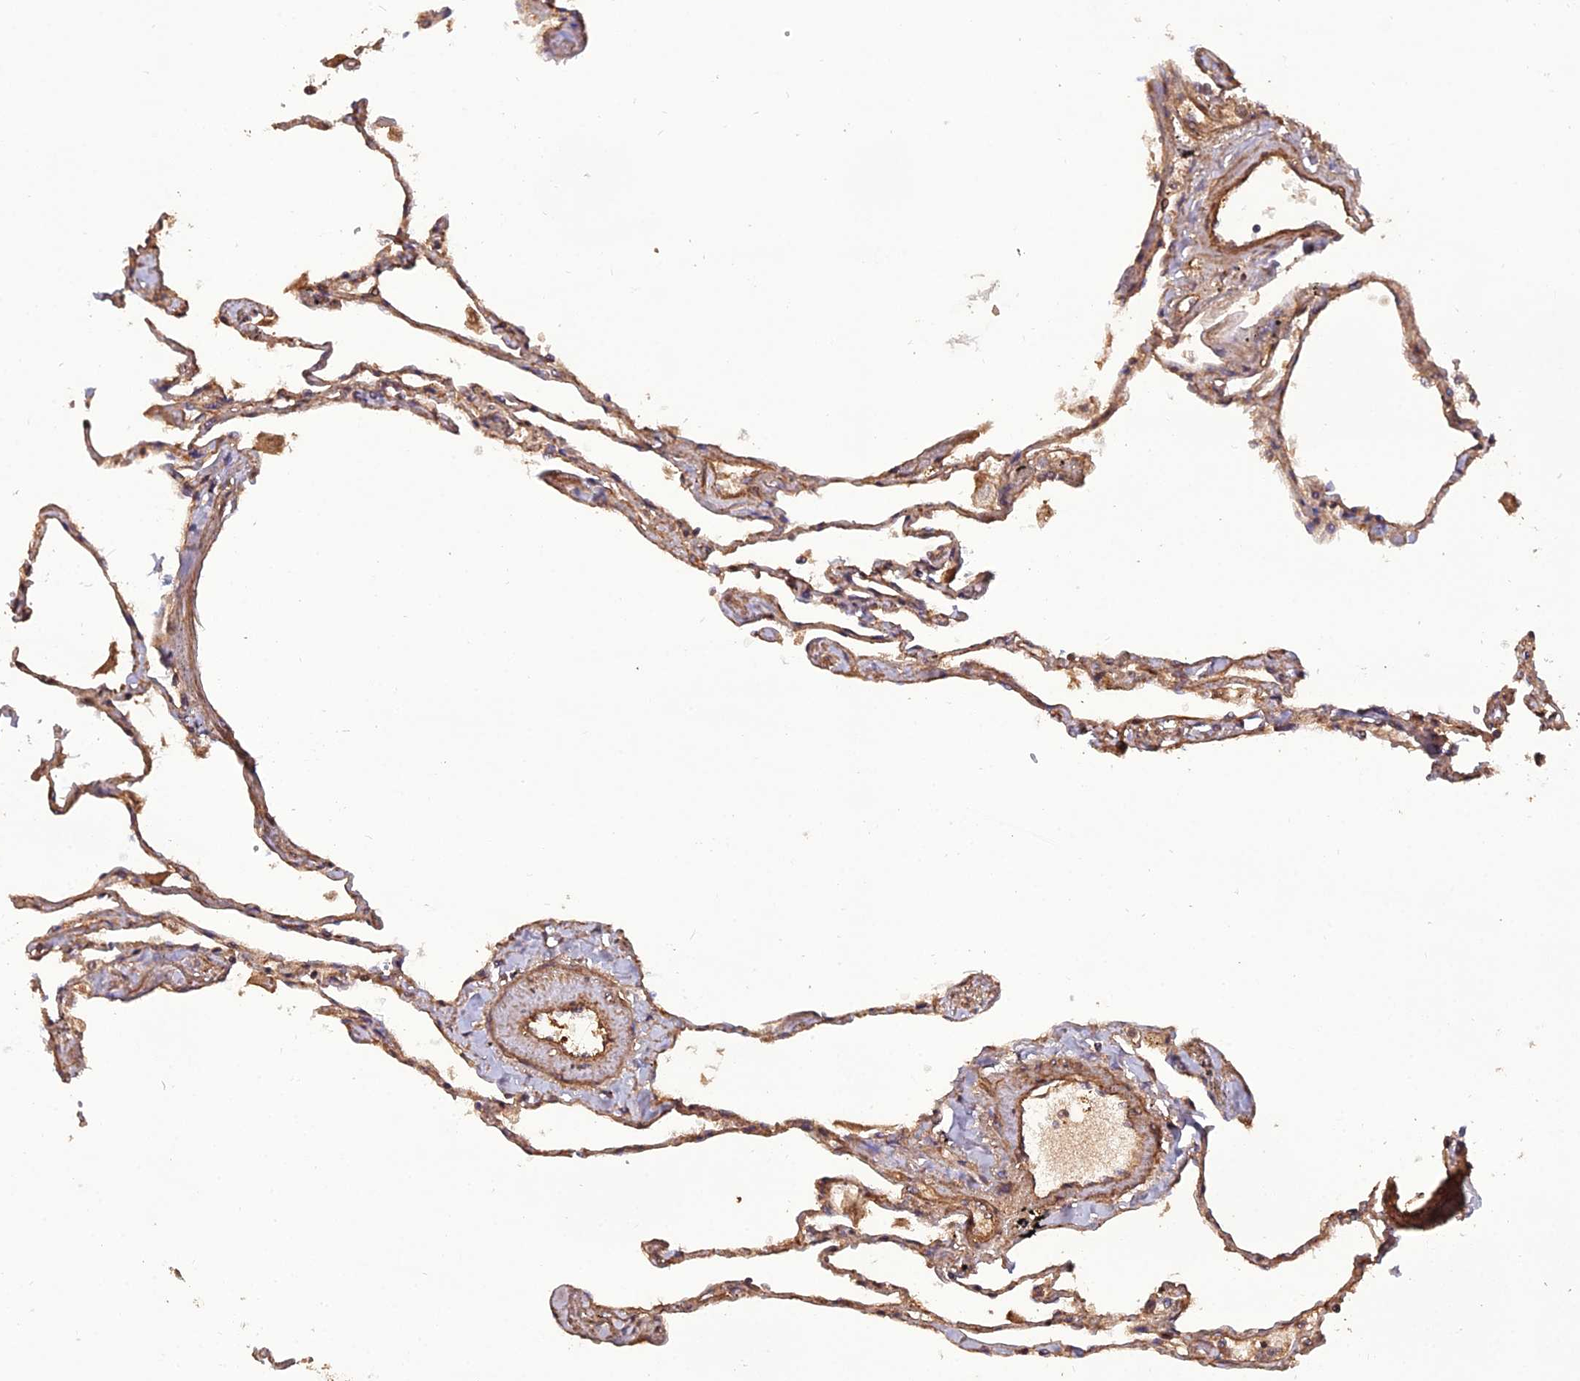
{"staining": {"intensity": "moderate", "quantity": ">75%", "location": "cytoplasmic/membranous"}, "tissue": "lung", "cell_type": "Alveolar cells", "image_type": "normal", "snomed": [{"axis": "morphology", "description": "Normal tissue, NOS"}, {"axis": "topography", "description": "Lung"}], "caption": "High-power microscopy captured an IHC micrograph of normal lung, revealing moderate cytoplasmic/membranous positivity in approximately >75% of alveolar cells. The staining was performed using DAB (3,3'-diaminobenzidine) to visualize the protein expression in brown, while the nuclei were stained in blue with hematoxylin (Magnification: 20x).", "gene": "ATP6V0A2", "patient": {"sex": "female", "age": 67}}